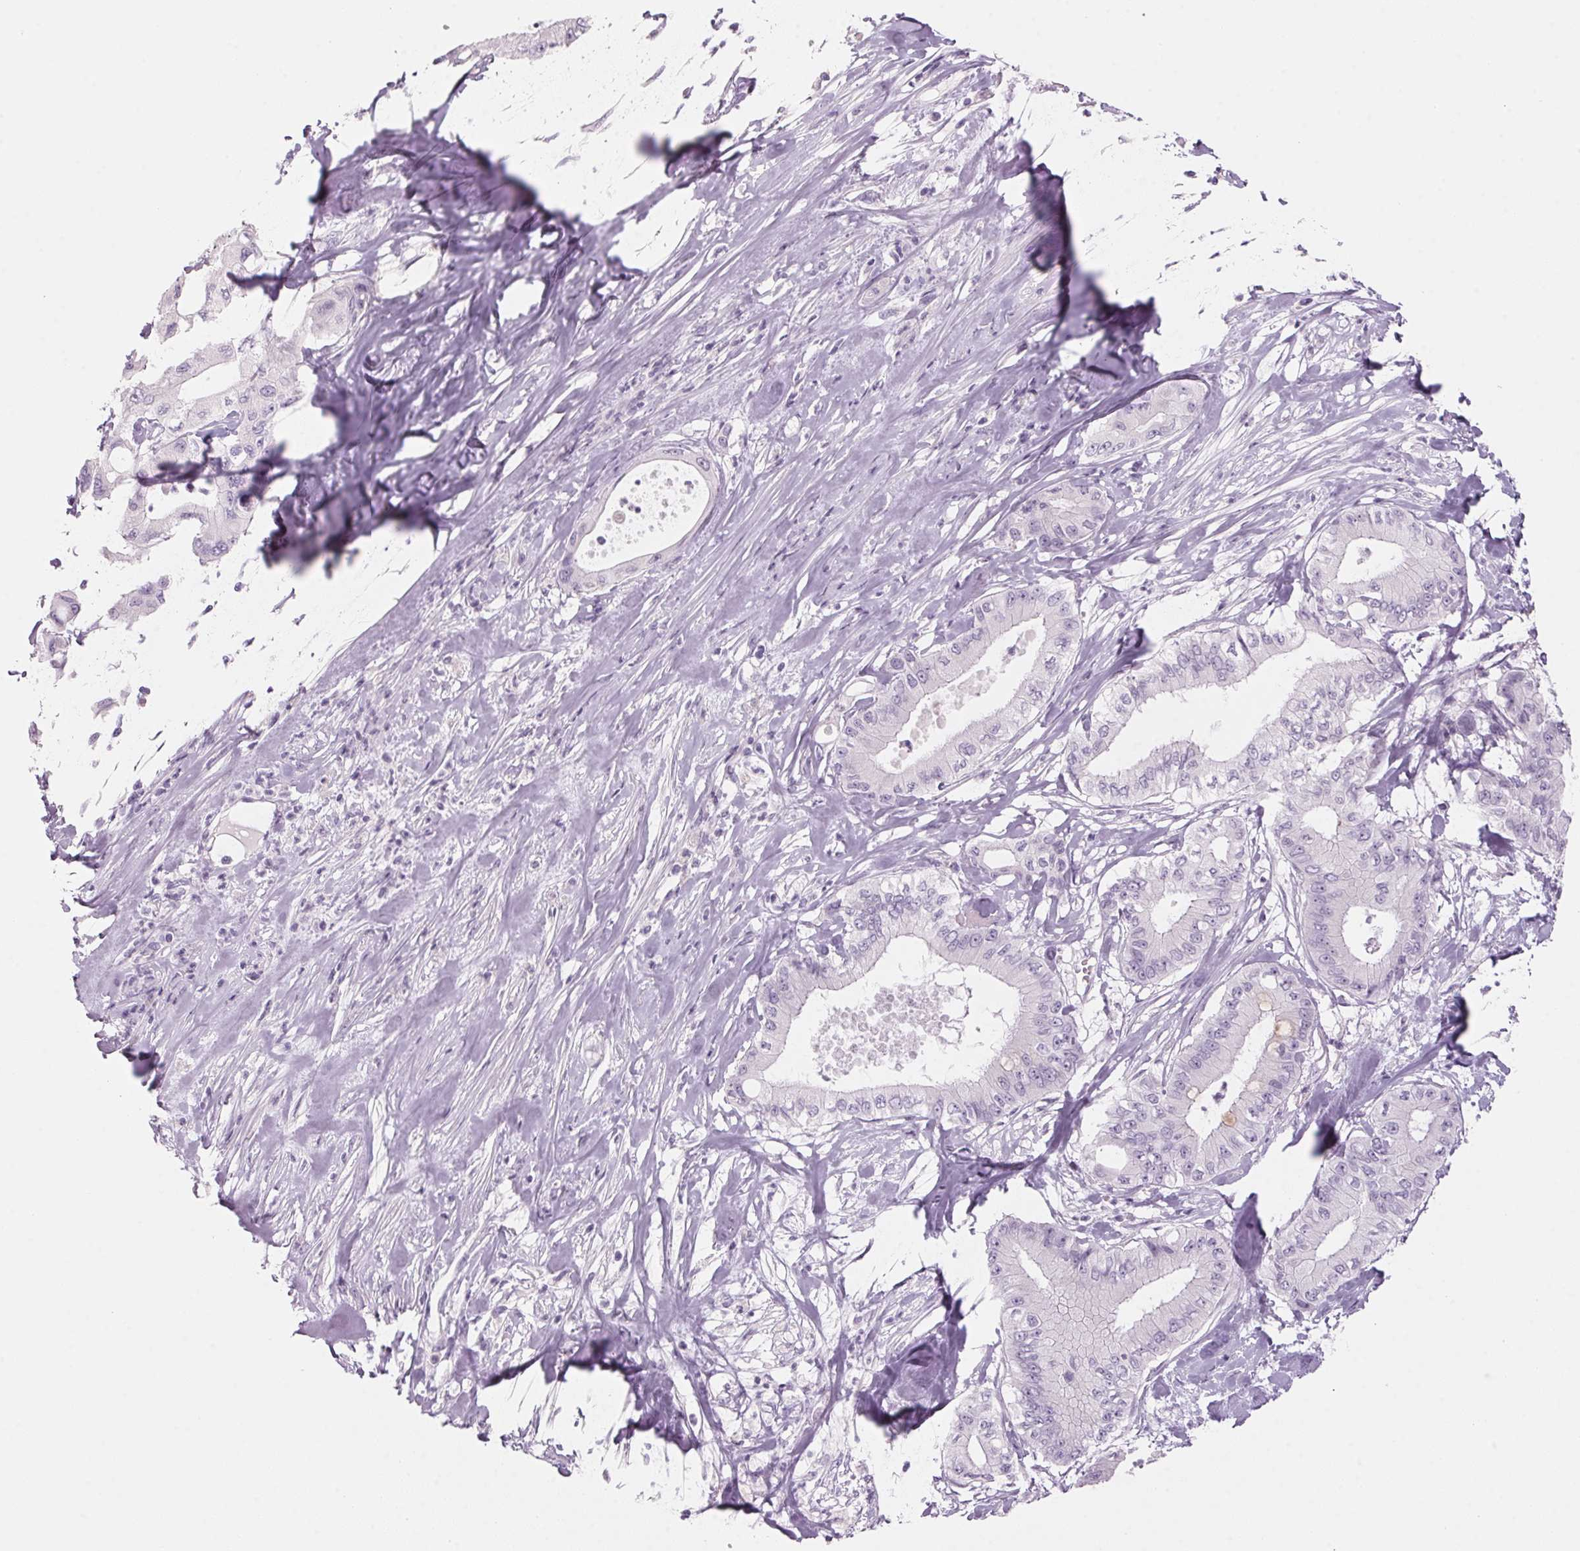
{"staining": {"intensity": "negative", "quantity": "none", "location": "none"}, "tissue": "pancreatic cancer", "cell_type": "Tumor cells", "image_type": "cancer", "snomed": [{"axis": "morphology", "description": "Adenocarcinoma, NOS"}, {"axis": "topography", "description": "Pancreas"}], "caption": "A photomicrograph of human pancreatic cancer is negative for staining in tumor cells.", "gene": "ADAM20", "patient": {"sex": "male", "age": 71}}